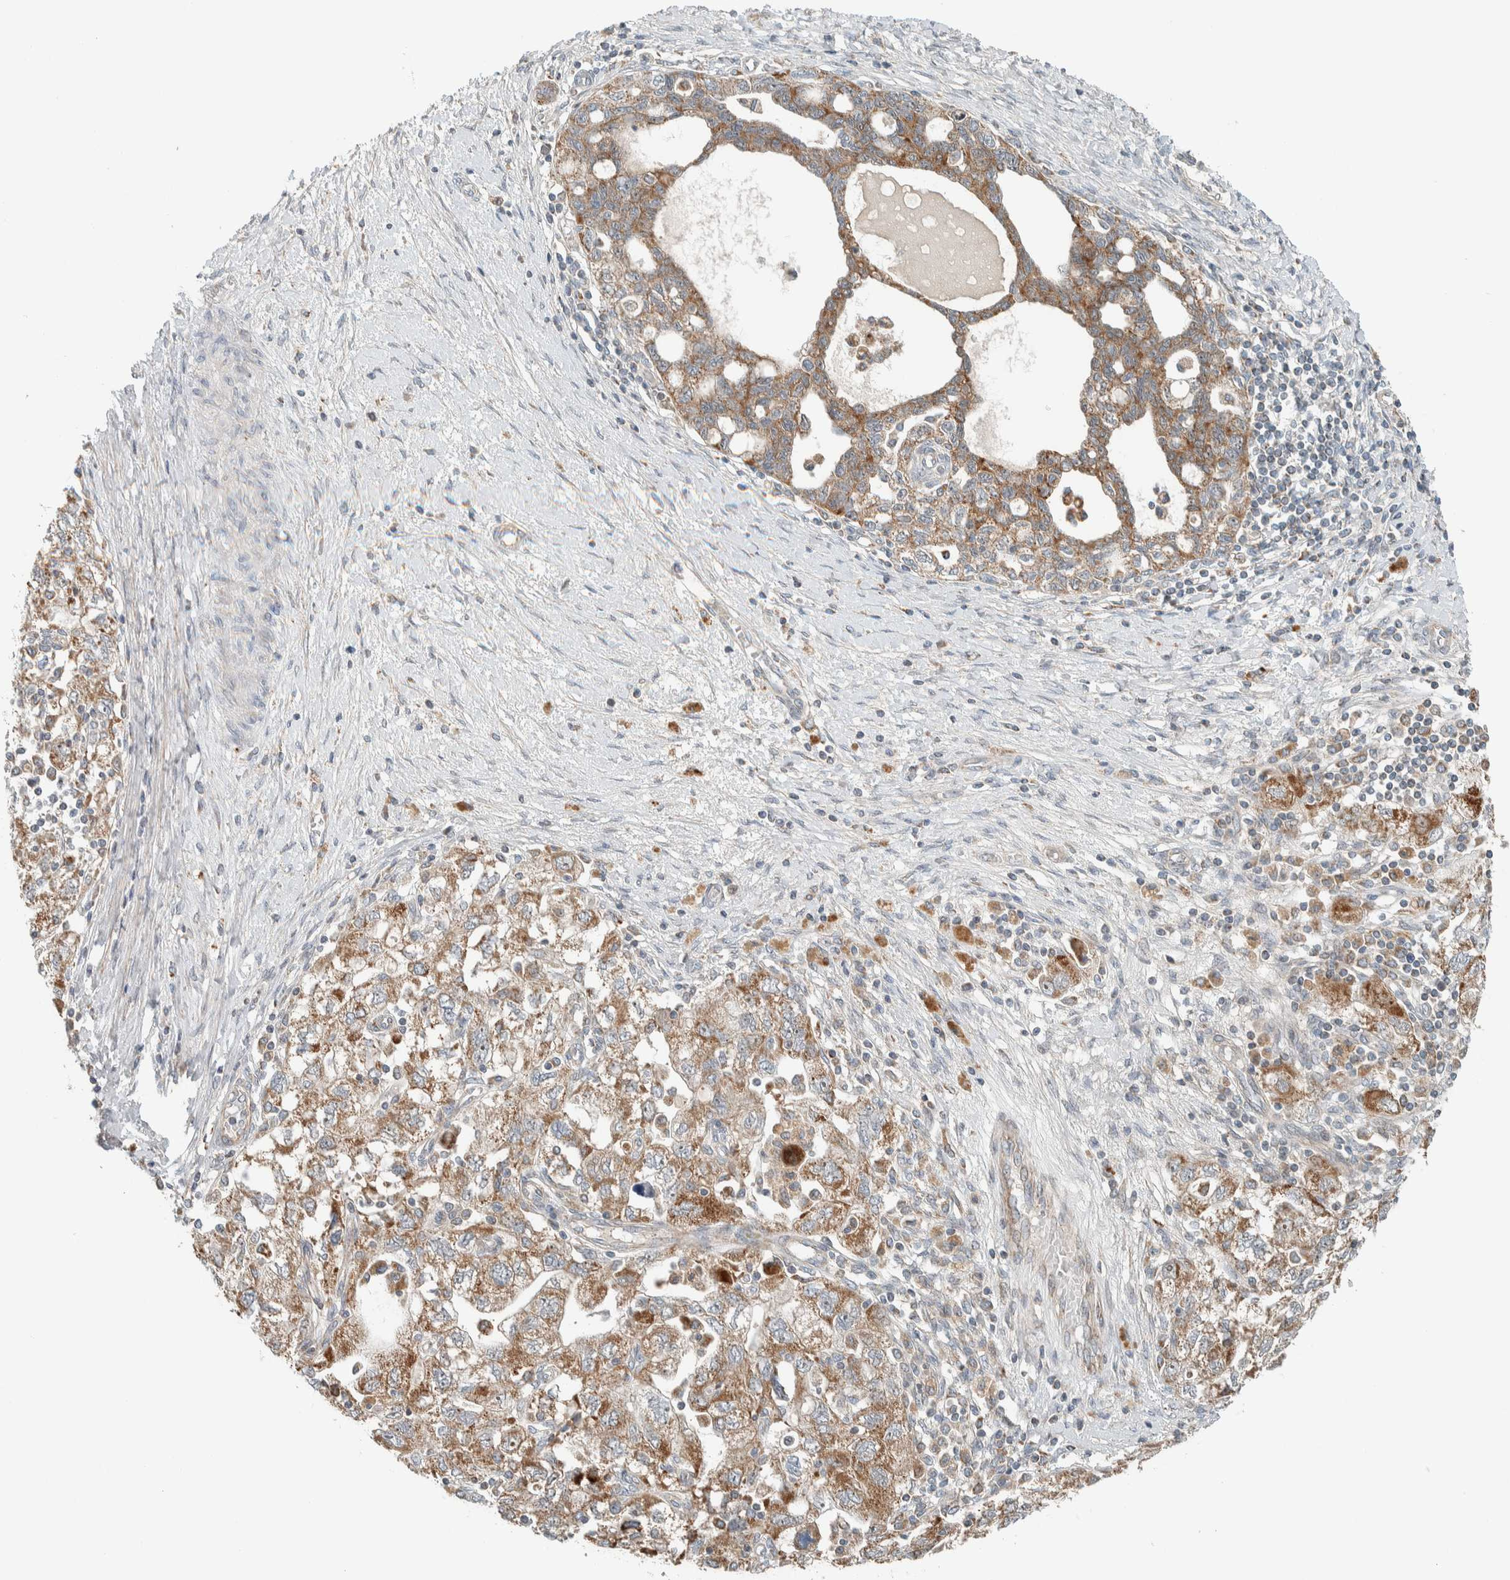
{"staining": {"intensity": "moderate", "quantity": ">75%", "location": "cytoplasmic/membranous"}, "tissue": "ovarian cancer", "cell_type": "Tumor cells", "image_type": "cancer", "snomed": [{"axis": "morphology", "description": "Carcinoma, NOS"}, {"axis": "morphology", "description": "Cystadenocarcinoma, serous, NOS"}, {"axis": "topography", "description": "Ovary"}], "caption": "This is an image of immunohistochemistry (IHC) staining of ovarian cancer, which shows moderate positivity in the cytoplasmic/membranous of tumor cells.", "gene": "SLFN12L", "patient": {"sex": "female", "age": 69}}